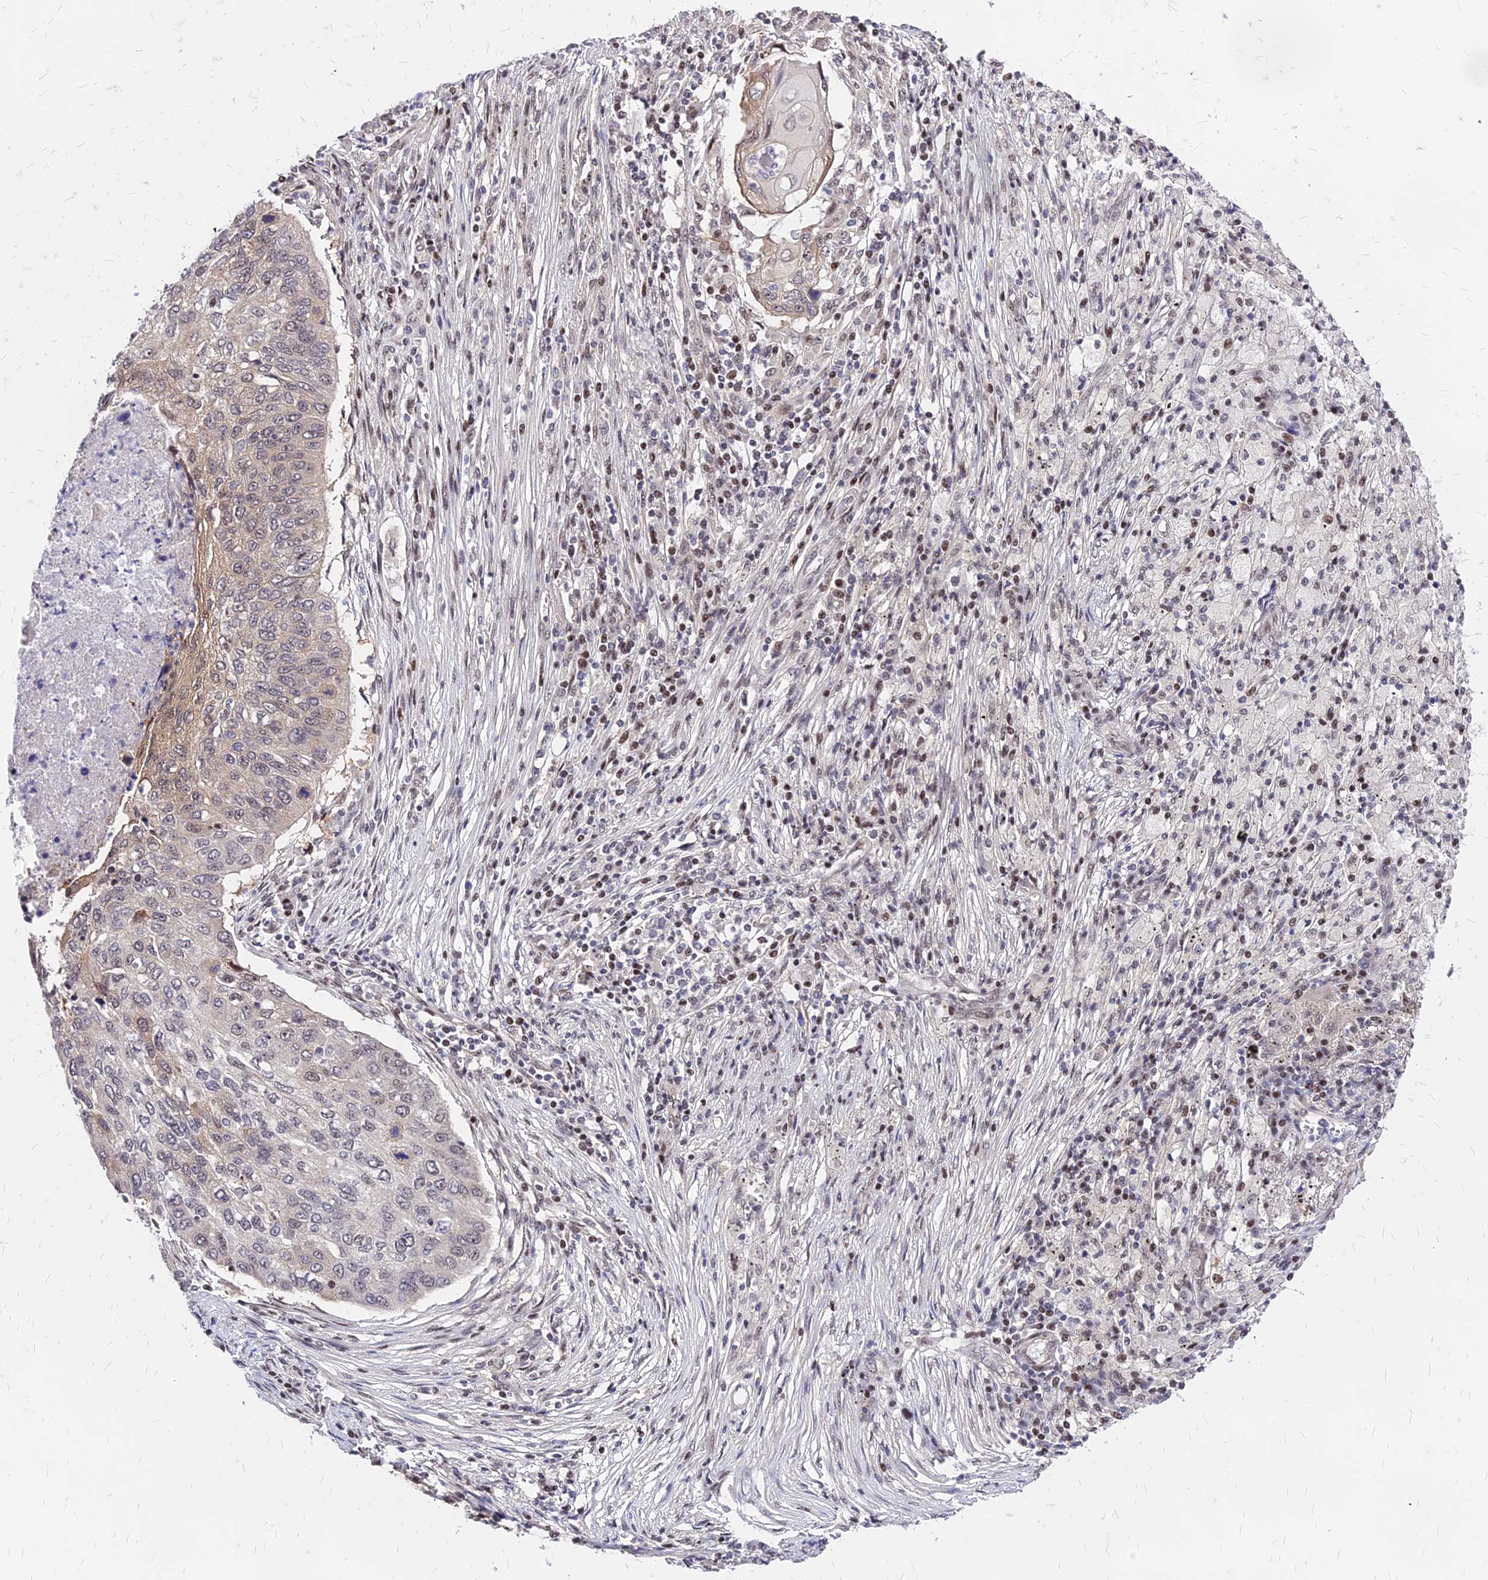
{"staining": {"intensity": "moderate", "quantity": "<25%", "location": "cytoplasmic/membranous,nuclear"}, "tissue": "lung cancer", "cell_type": "Tumor cells", "image_type": "cancer", "snomed": [{"axis": "morphology", "description": "Squamous cell carcinoma, NOS"}, {"axis": "topography", "description": "Lung"}], "caption": "There is low levels of moderate cytoplasmic/membranous and nuclear positivity in tumor cells of squamous cell carcinoma (lung), as demonstrated by immunohistochemical staining (brown color).", "gene": "DDX55", "patient": {"sex": "female", "age": 63}}